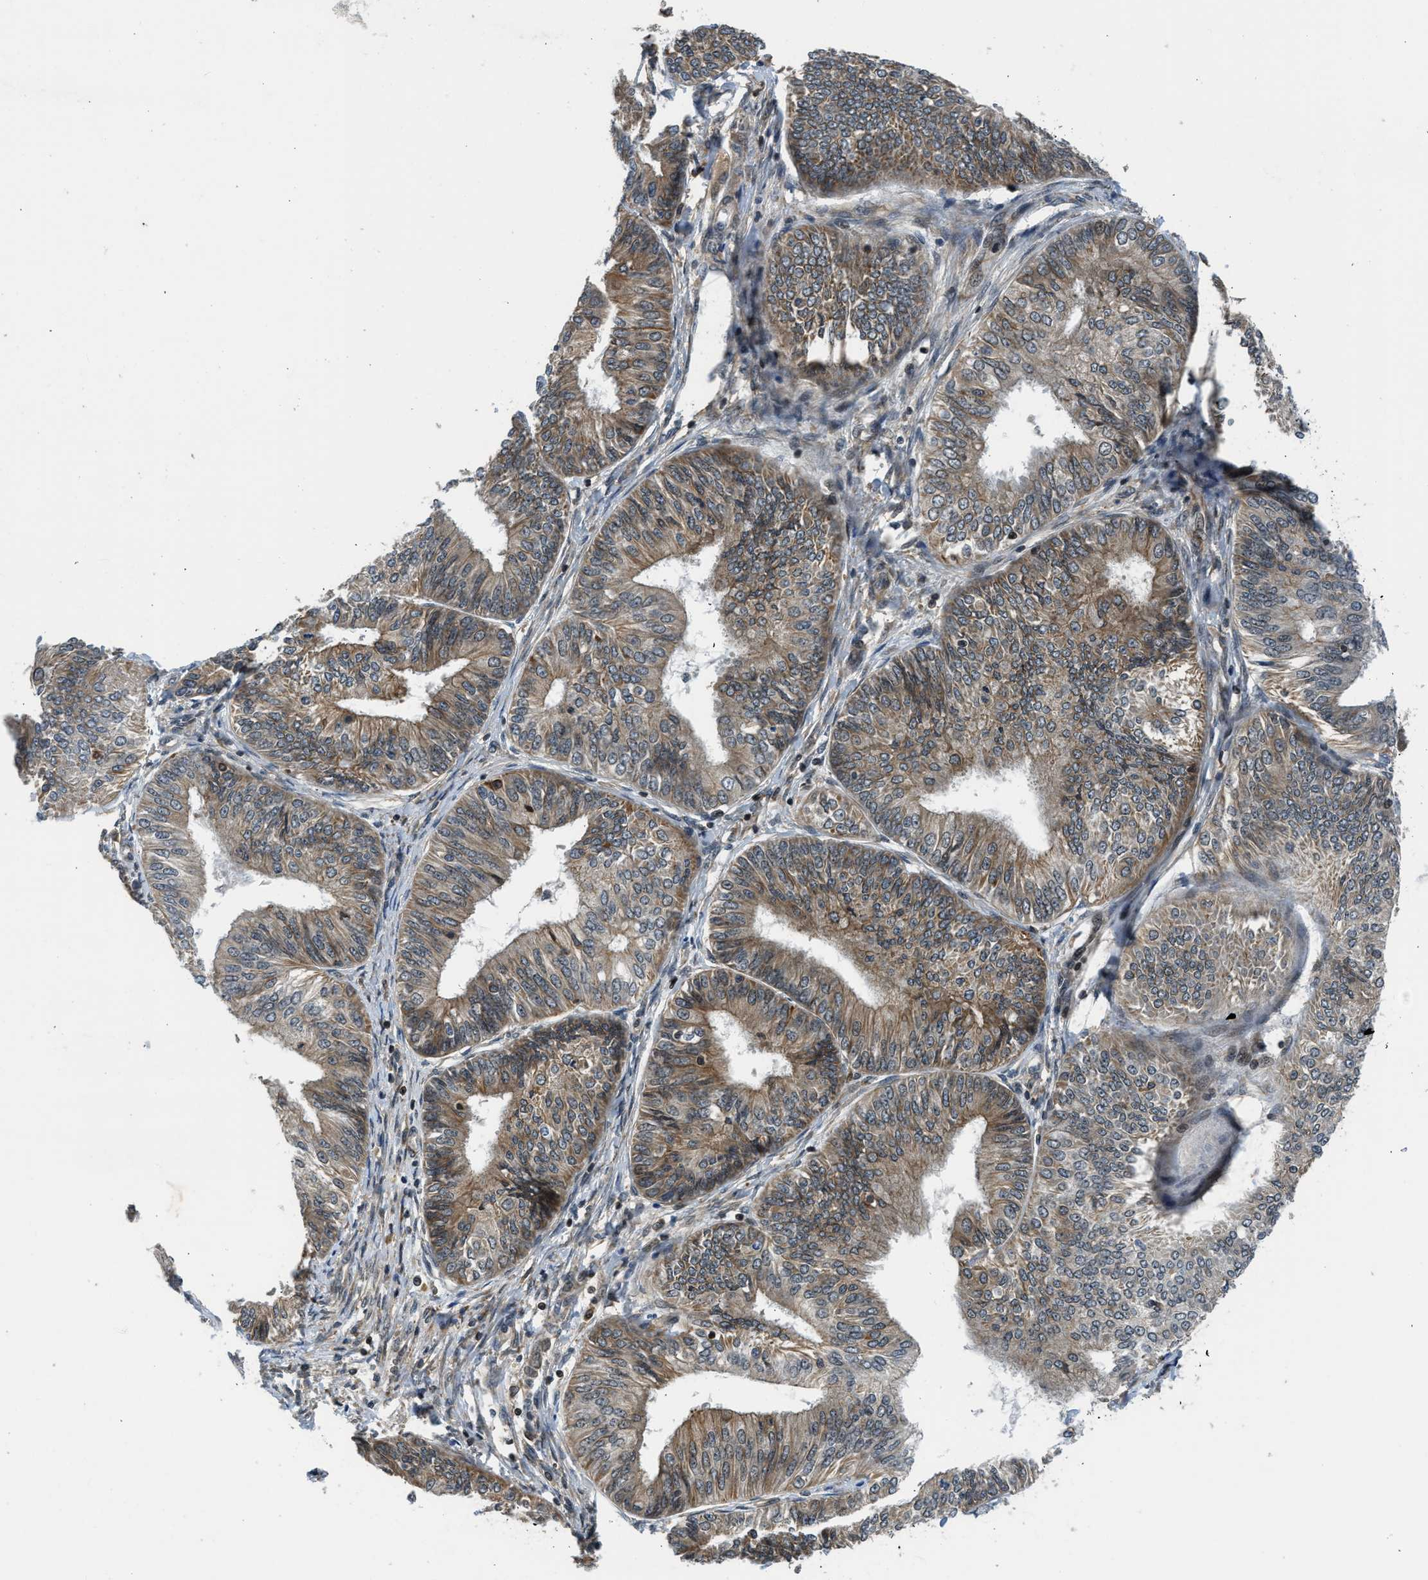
{"staining": {"intensity": "weak", "quantity": ">75%", "location": "cytoplasmic/membranous"}, "tissue": "endometrial cancer", "cell_type": "Tumor cells", "image_type": "cancer", "snomed": [{"axis": "morphology", "description": "Adenocarcinoma, NOS"}, {"axis": "topography", "description": "Endometrium"}], "caption": "Immunohistochemical staining of human endometrial cancer displays low levels of weak cytoplasmic/membranous positivity in about >75% of tumor cells. The protein is shown in brown color, while the nuclei are stained blue.", "gene": "RETREG3", "patient": {"sex": "female", "age": 58}}